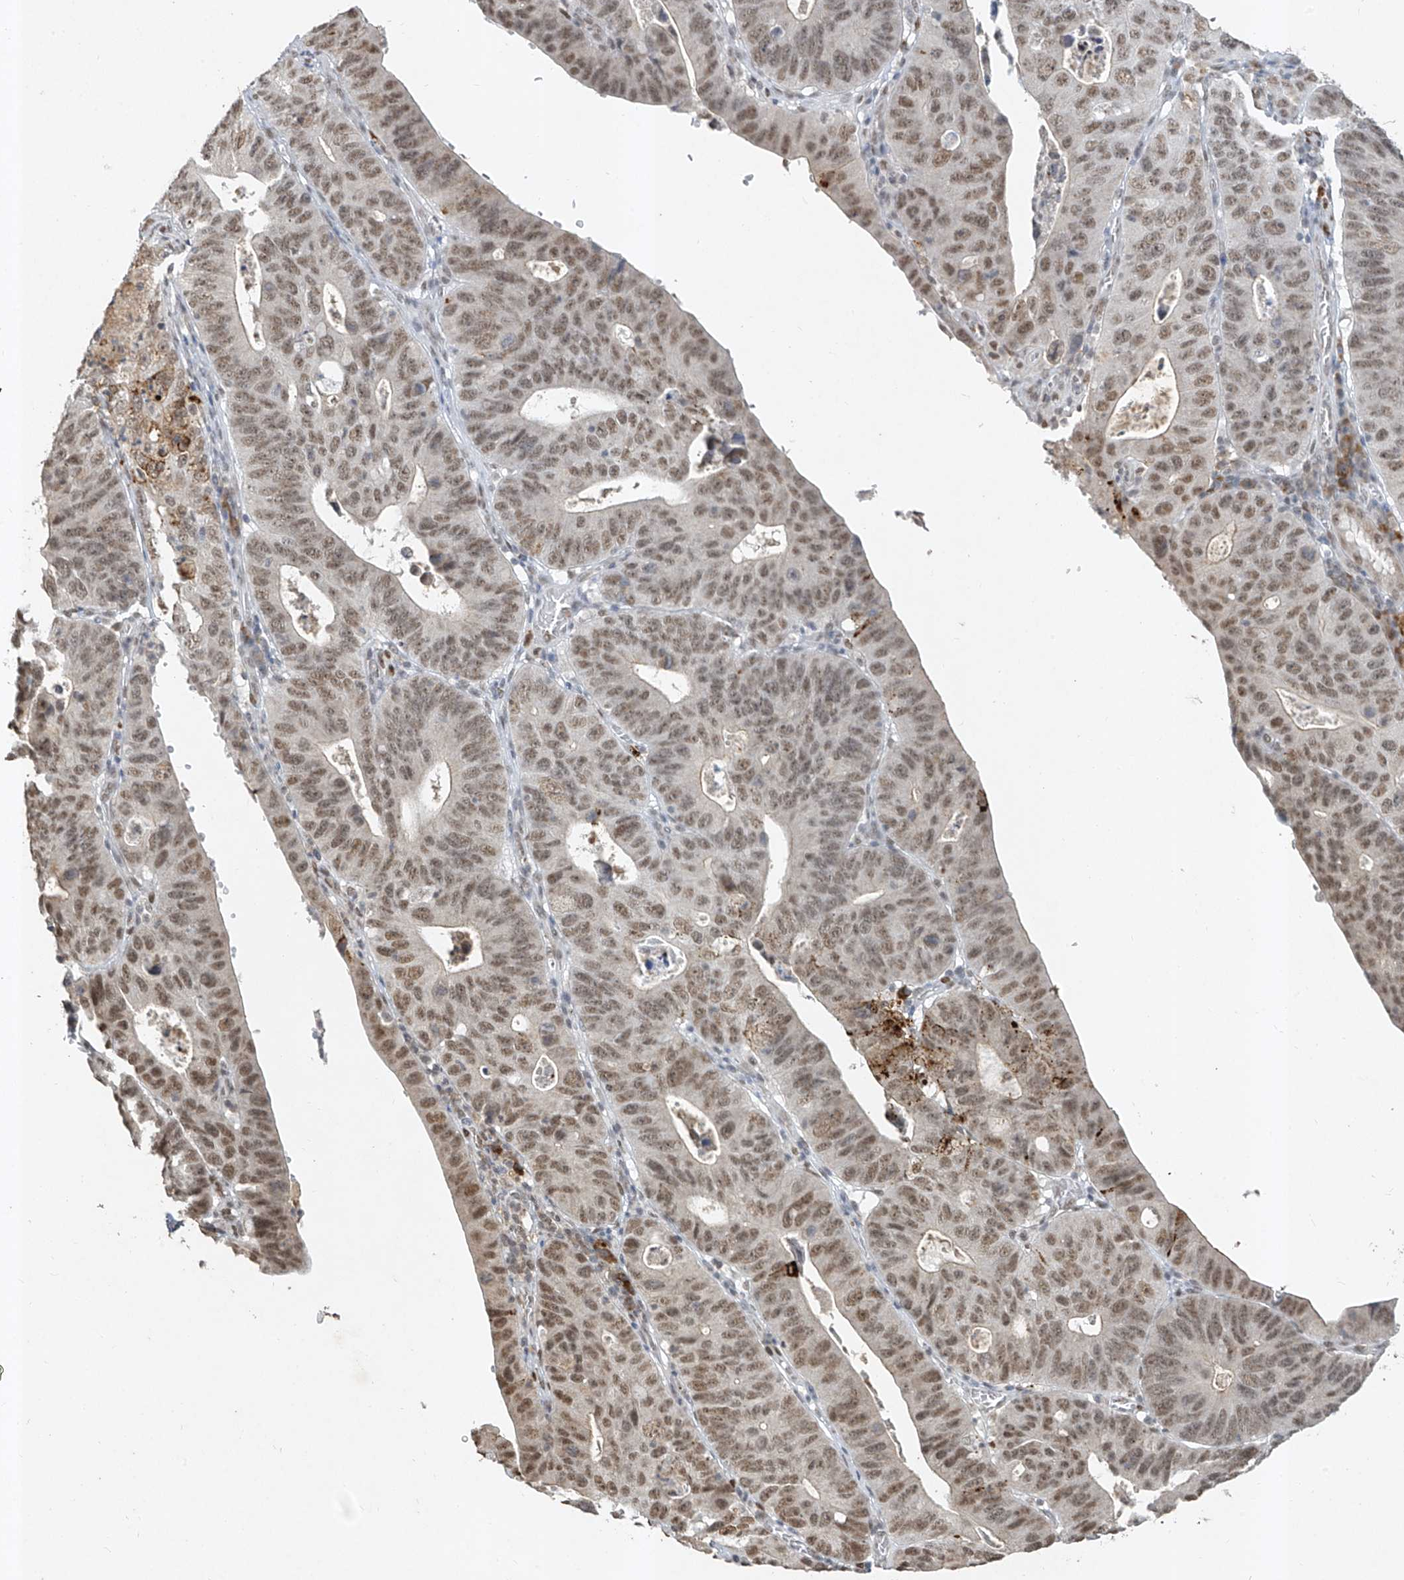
{"staining": {"intensity": "moderate", "quantity": ">75%", "location": "nuclear"}, "tissue": "stomach cancer", "cell_type": "Tumor cells", "image_type": "cancer", "snomed": [{"axis": "morphology", "description": "Adenocarcinoma, NOS"}, {"axis": "topography", "description": "Stomach"}], "caption": "Human adenocarcinoma (stomach) stained for a protein (brown) shows moderate nuclear positive positivity in about >75% of tumor cells.", "gene": "ATRIP", "patient": {"sex": "male", "age": 59}}